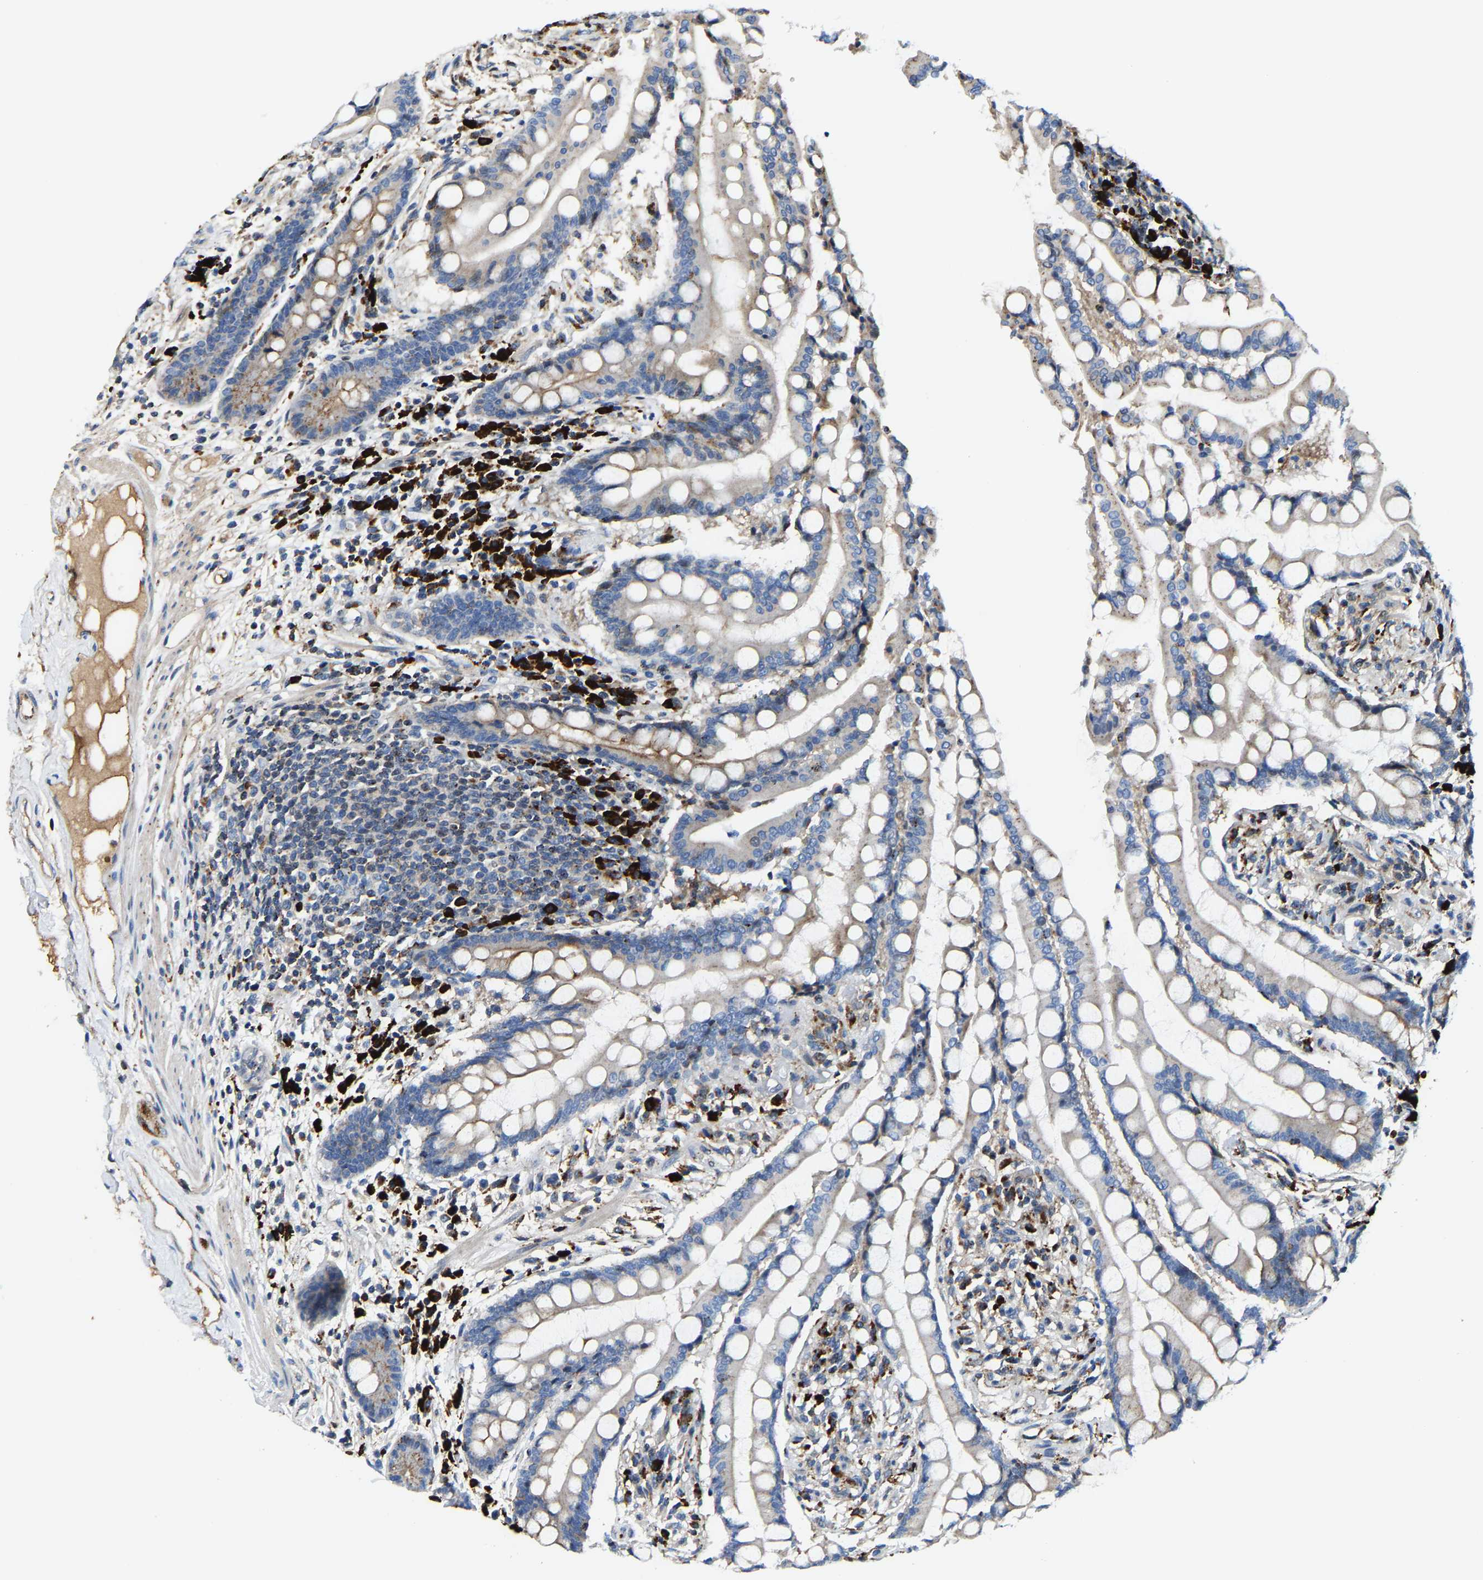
{"staining": {"intensity": "moderate", "quantity": ">75%", "location": "cytoplasmic/membranous"}, "tissue": "colon", "cell_type": "Endothelial cells", "image_type": "normal", "snomed": [{"axis": "morphology", "description": "Normal tissue, NOS"}, {"axis": "topography", "description": "Colon"}], "caption": "Protein staining by immunohistochemistry shows moderate cytoplasmic/membranous staining in approximately >75% of endothelial cells in unremarkable colon. The staining was performed using DAB, with brown indicating positive protein expression. Nuclei are stained blue with hematoxylin.", "gene": "DPP7", "patient": {"sex": "male", "age": 73}}